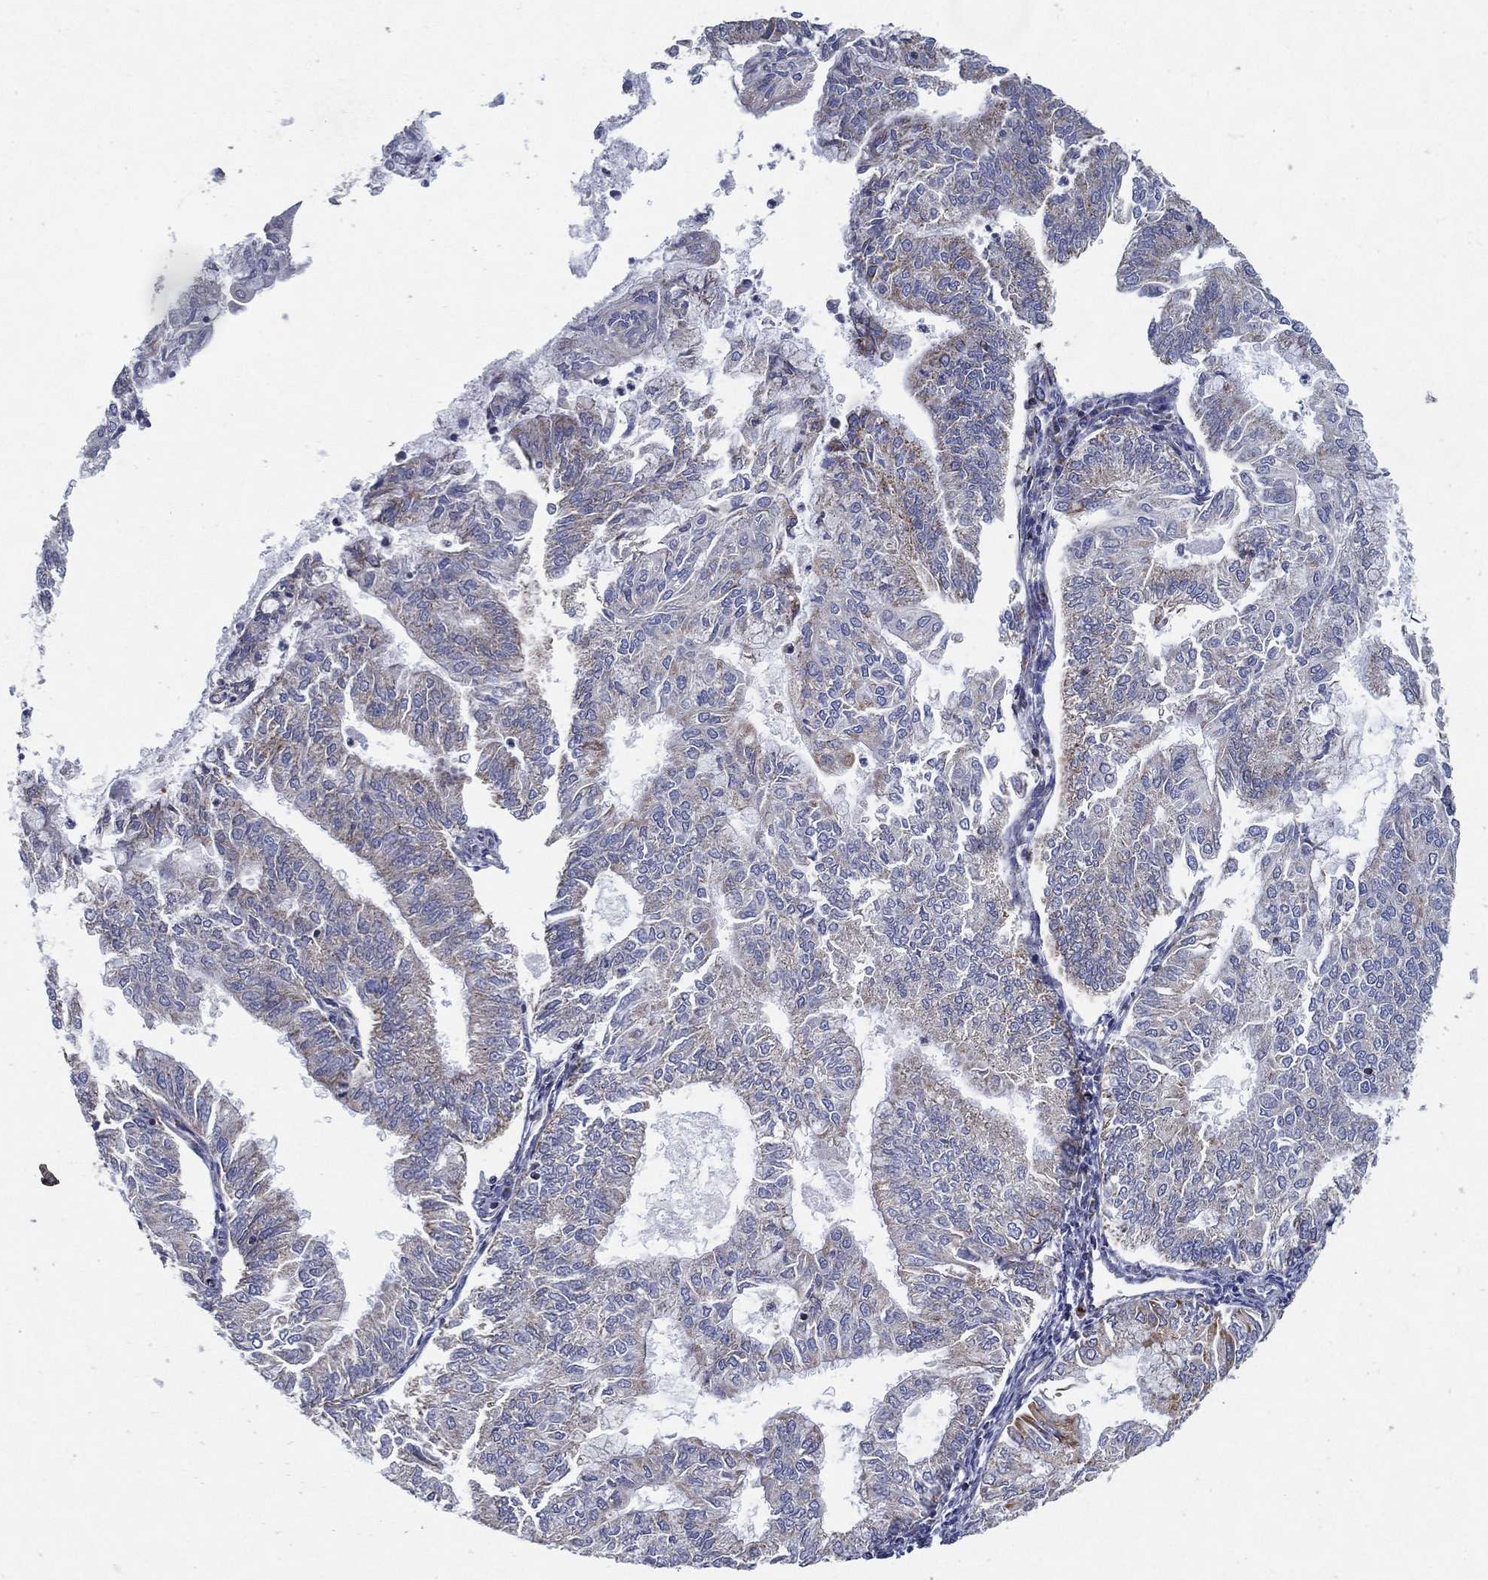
{"staining": {"intensity": "negative", "quantity": "none", "location": "none"}, "tissue": "endometrial cancer", "cell_type": "Tumor cells", "image_type": "cancer", "snomed": [{"axis": "morphology", "description": "Adenocarcinoma, NOS"}, {"axis": "topography", "description": "Endometrium"}], "caption": "This is an immunohistochemistry (IHC) image of endometrial cancer. There is no staining in tumor cells.", "gene": "SFXN1", "patient": {"sex": "female", "age": 59}}